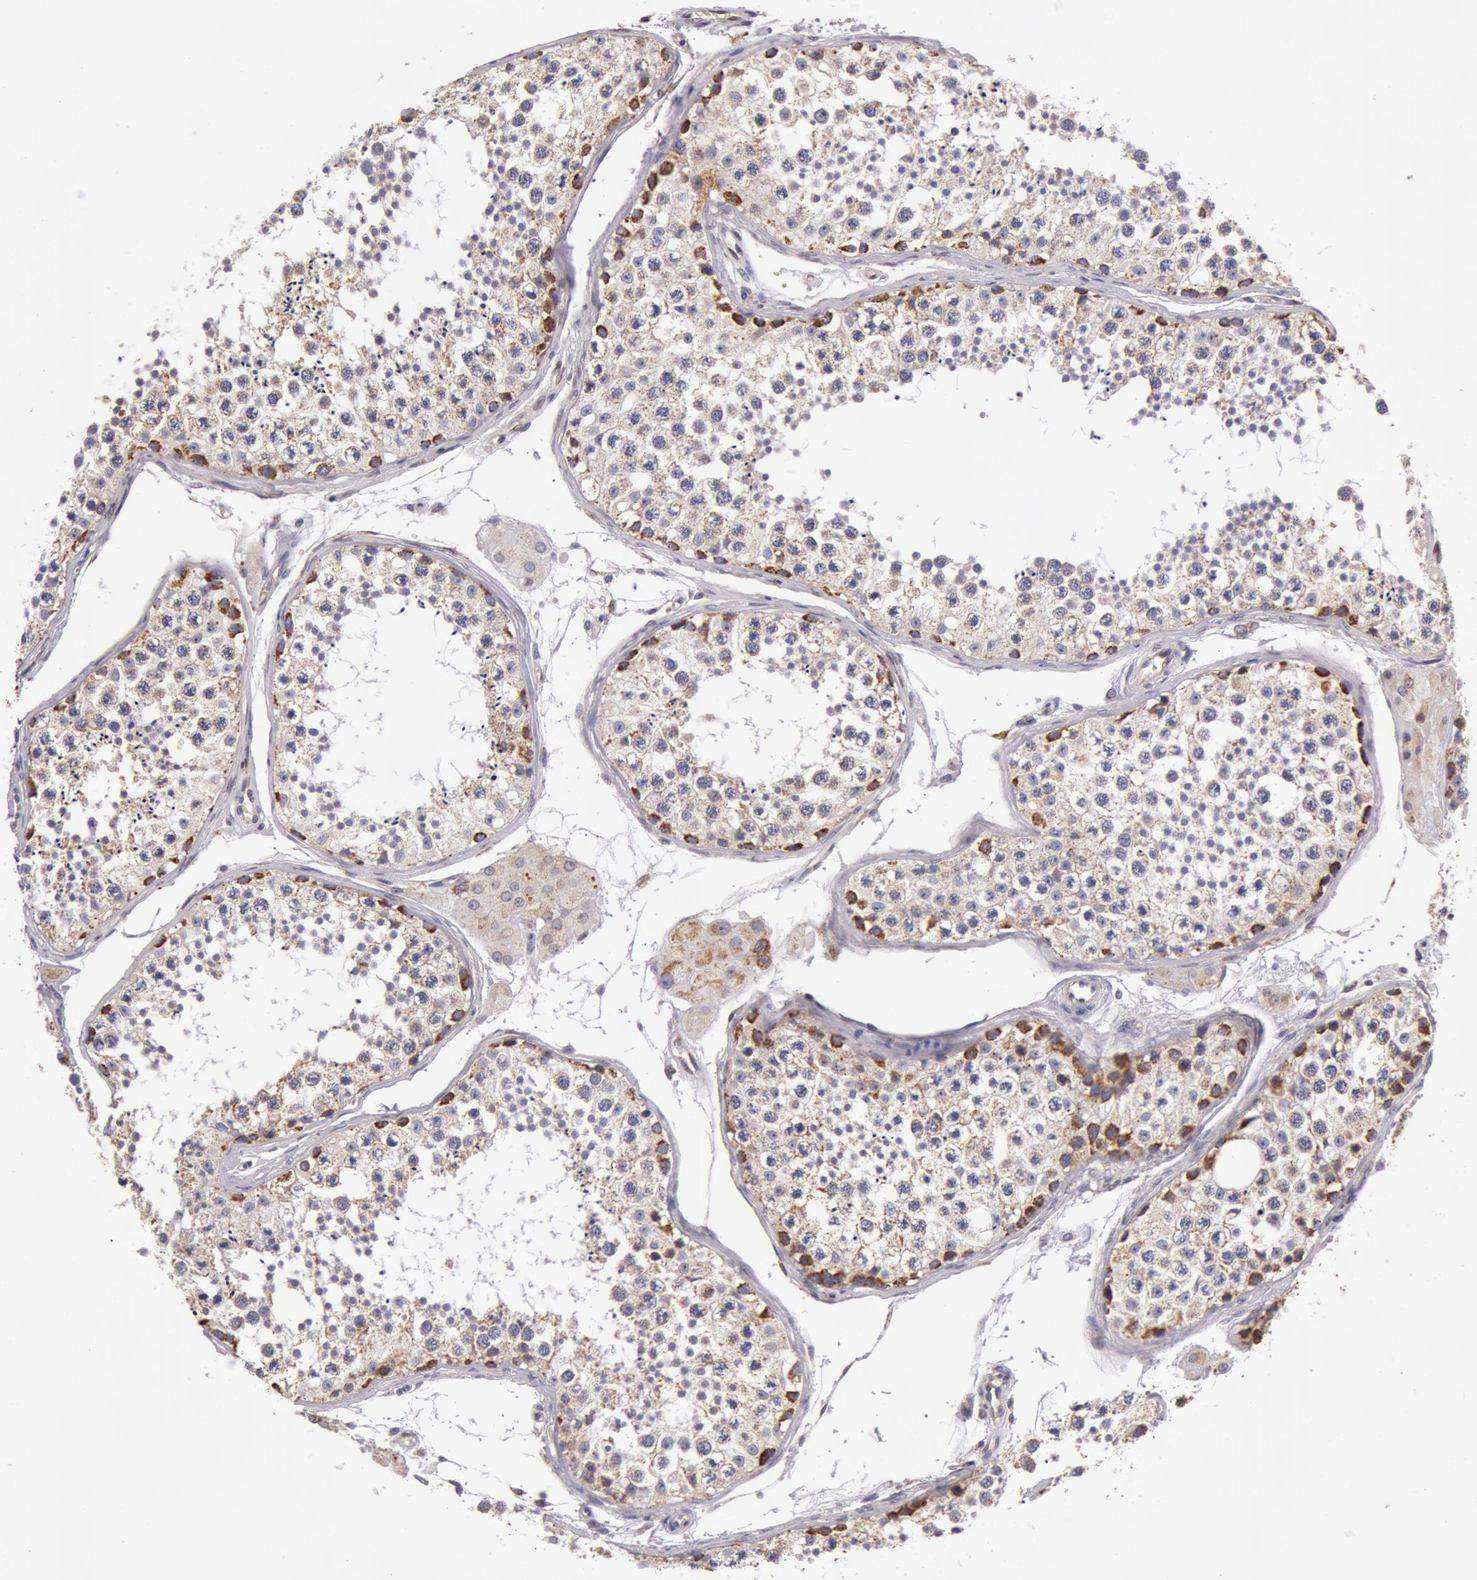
{"staining": {"intensity": "moderate", "quantity": "<25%", "location": "cytoplasmic/membranous"}, "tissue": "testis", "cell_type": "Cells in seminiferous ducts", "image_type": "normal", "snomed": [{"axis": "morphology", "description": "Normal tissue, NOS"}, {"axis": "topography", "description": "Testis"}], "caption": "IHC histopathology image of normal human testis stained for a protein (brown), which reveals low levels of moderate cytoplasmic/membranous expression in approximately <25% of cells in seminiferous ducts.", "gene": "KRT18", "patient": {"sex": "male", "age": 57}}